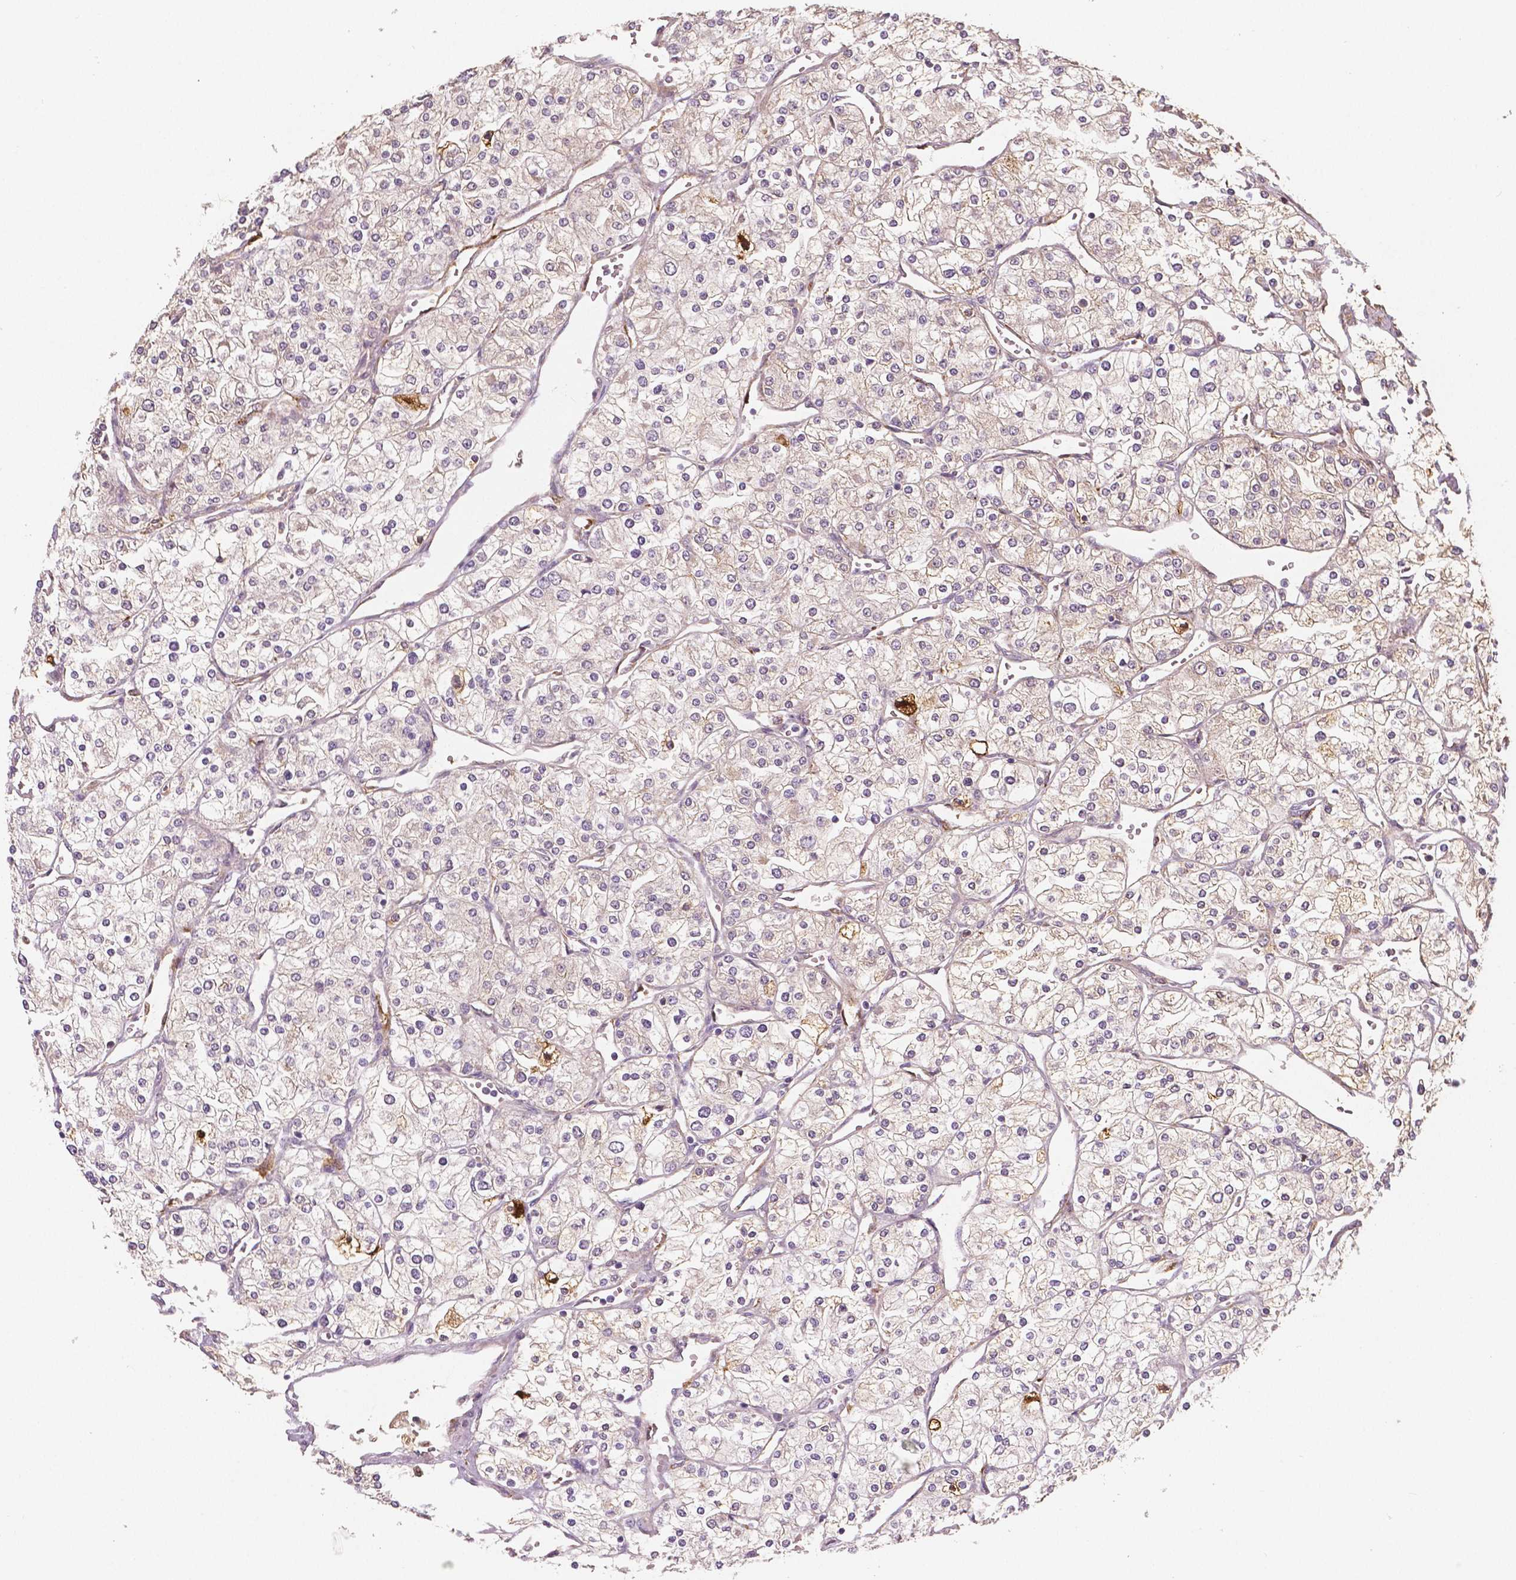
{"staining": {"intensity": "weak", "quantity": "<25%", "location": "cytoplasmic/membranous"}, "tissue": "renal cancer", "cell_type": "Tumor cells", "image_type": "cancer", "snomed": [{"axis": "morphology", "description": "Adenocarcinoma, NOS"}, {"axis": "topography", "description": "Kidney"}], "caption": "This image is of renal adenocarcinoma stained with immunohistochemistry (IHC) to label a protein in brown with the nuclei are counter-stained blue. There is no positivity in tumor cells. The staining is performed using DAB brown chromogen with nuclei counter-stained in using hematoxylin.", "gene": "APOA4", "patient": {"sex": "male", "age": 80}}